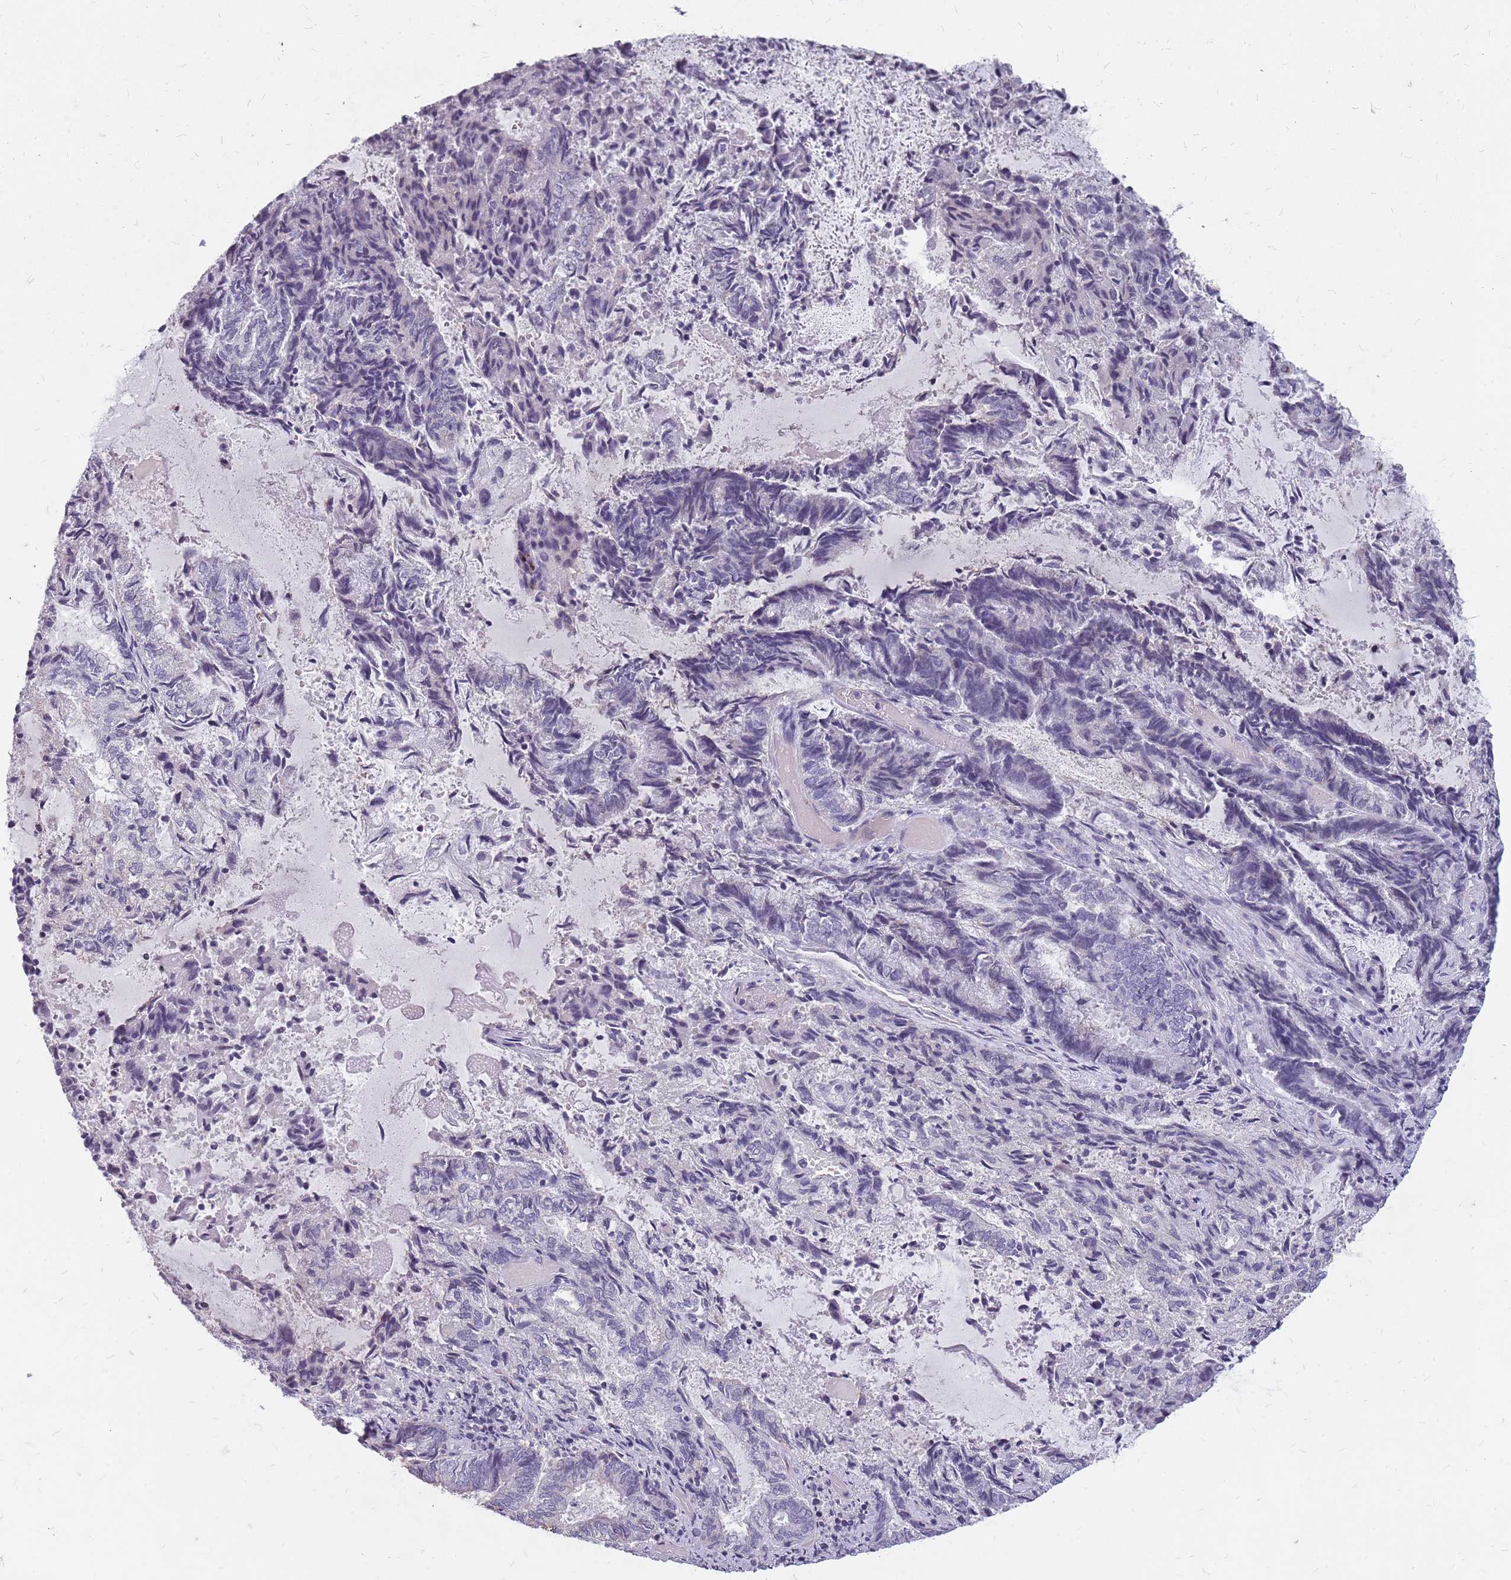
{"staining": {"intensity": "negative", "quantity": "none", "location": "none"}, "tissue": "endometrial cancer", "cell_type": "Tumor cells", "image_type": "cancer", "snomed": [{"axis": "morphology", "description": "Adenocarcinoma, NOS"}, {"axis": "topography", "description": "Endometrium"}], "caption": "DAB (3,3'-diaminobenzidine) immunohistochemical staining of endometrial cancer (adenocarcinoma) exhibits no significant staining in tumor cells.", "gene": "NEK6", "patient": {"sex": "female", "age": 80}}